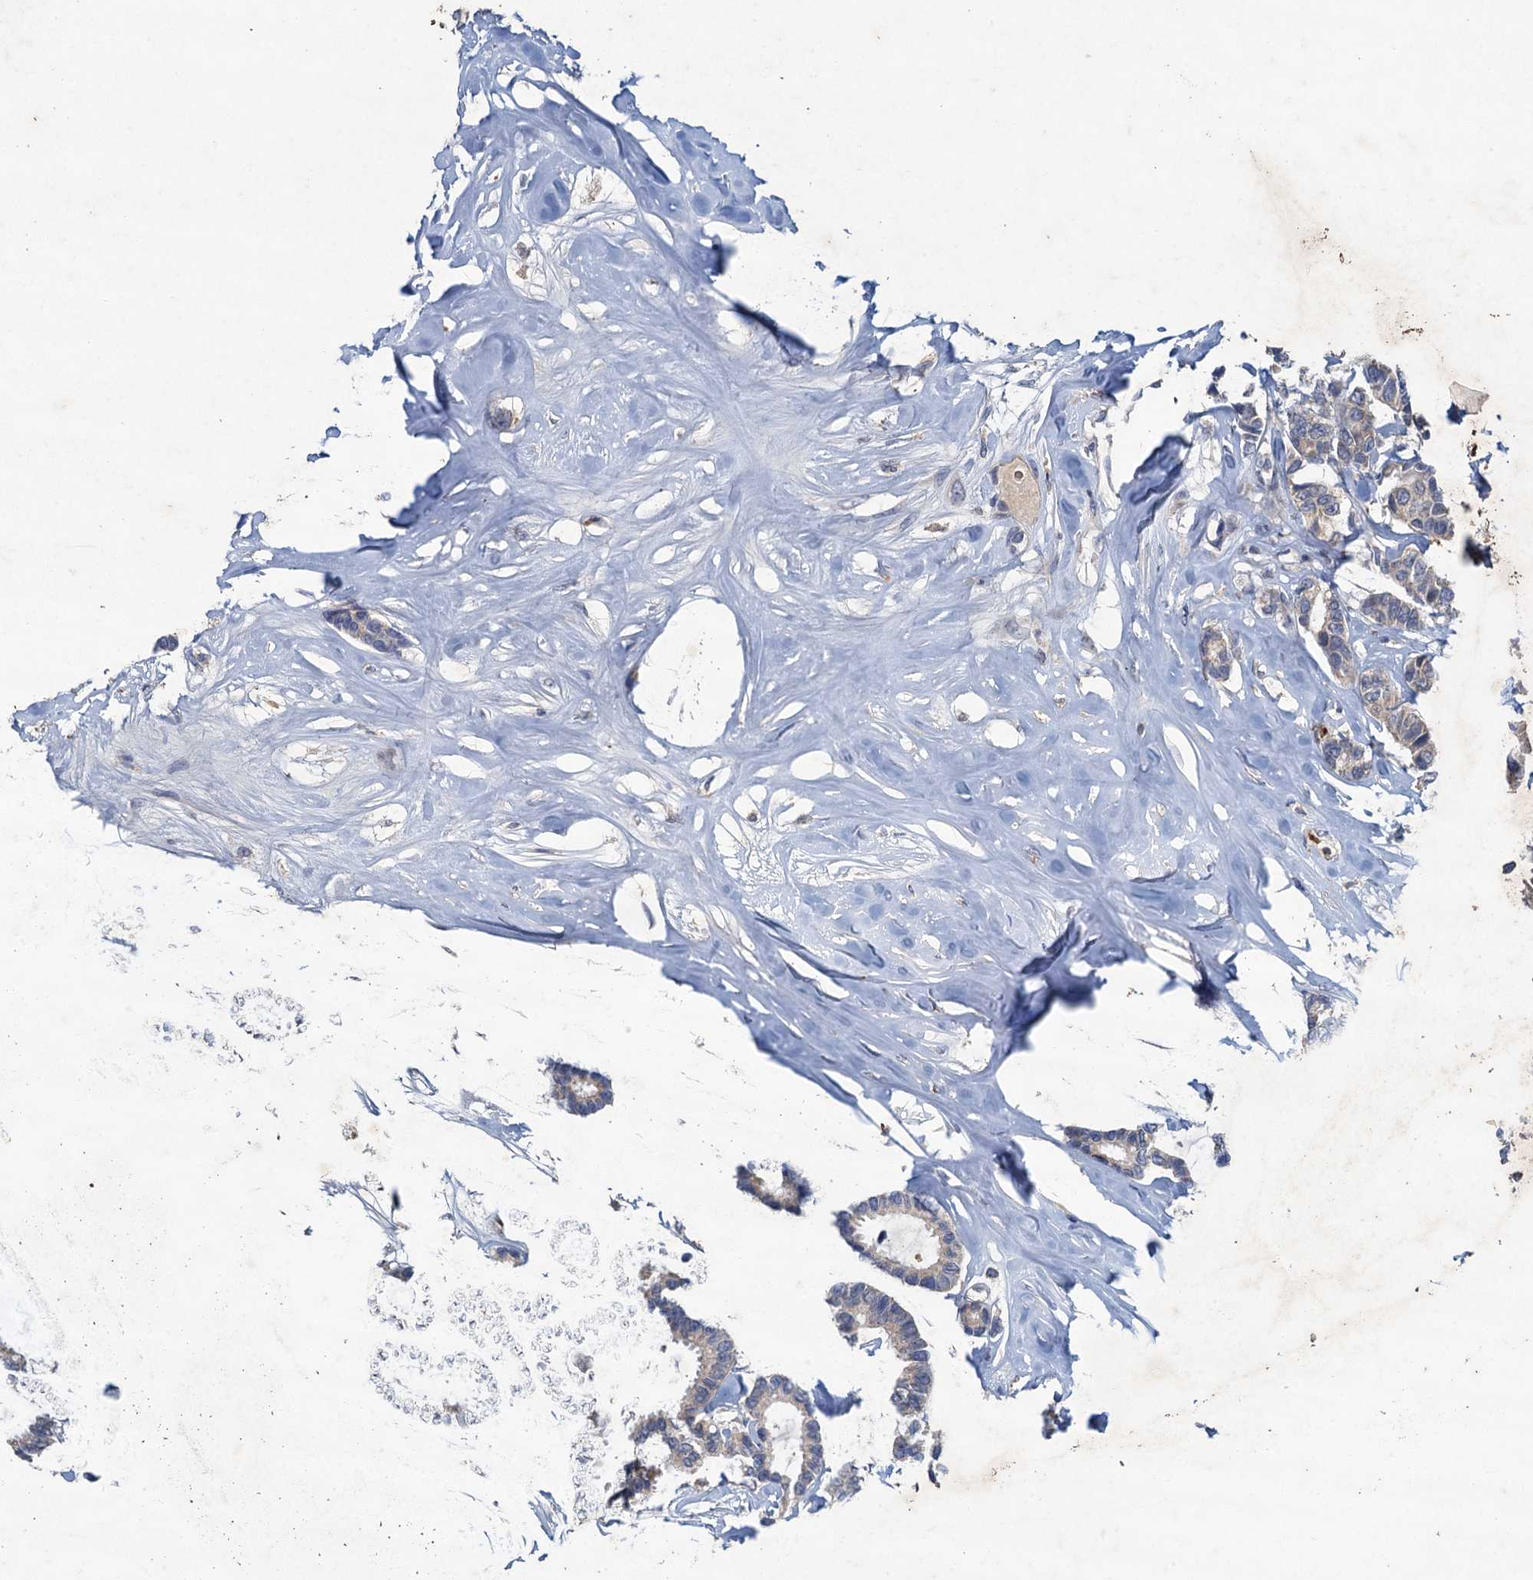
{"staining": {"intensity": "weak", "quantity": "<25%", "location": "cytoplasmic/membranous"}, "tissue": "breast cancer", "cell_type": "Tumor cells", "image_type": "cancer", "snomed": [{"axis": "morphology", "description": "Duct carcinoma"}, {"axis": "topography", "description": "Breast"}], "caption": "DAB immunohistochemical staining of breast cancer (intraductal carcinoma) demonstrates no significant staining in tumor cells.", "gene": "TPCN1", "patient": {"sex": "female", "age": 87}}